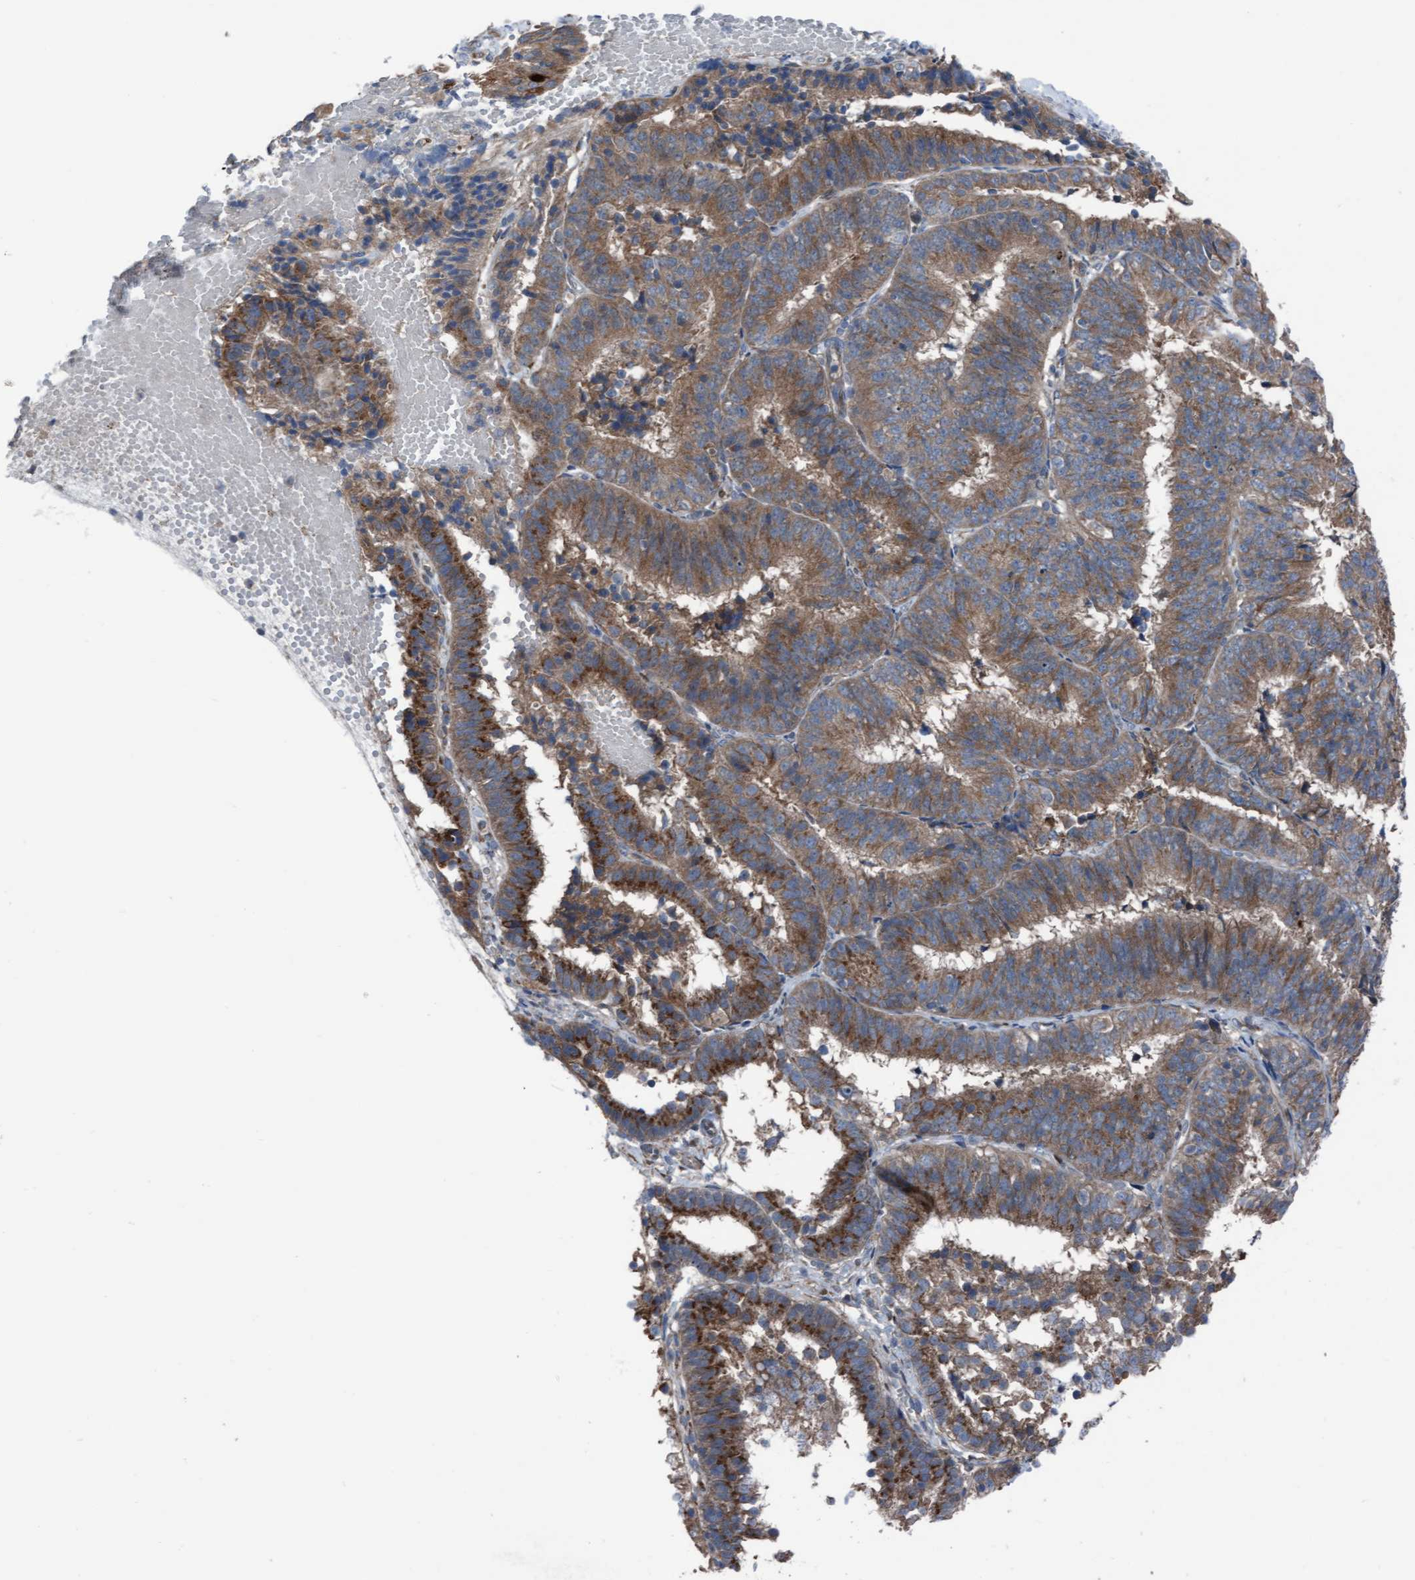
{"staining": {"intensity": "moderate", "quantity": ">75%", "location": "cytoplasmic/membranous"}, "tissue": "endometrial cancer", "cell_type": "Tumor cells", "image_type": "cancer", "snomed": [{"axis": "morphology", "description": "Adenocarcinoma, NOS"}, {"axis": "topography", "description": "Endometrium"}], "caption": "IHC staining of adenocarcinoma (endometrial), which demonstrates medium levels of moderate cytoplasmic/membranous staining in about >75% of tumor cells indicating moderate cytoplasmic/membranous protein staining. The staining was performed using DAB (3,3'-diaminobenzidine) (brown) for protein detection and nuclei were counterstained in hematoxylin (blue).", "gene": "KLHL26", "patient": {"sex": "female", "age": 51}}